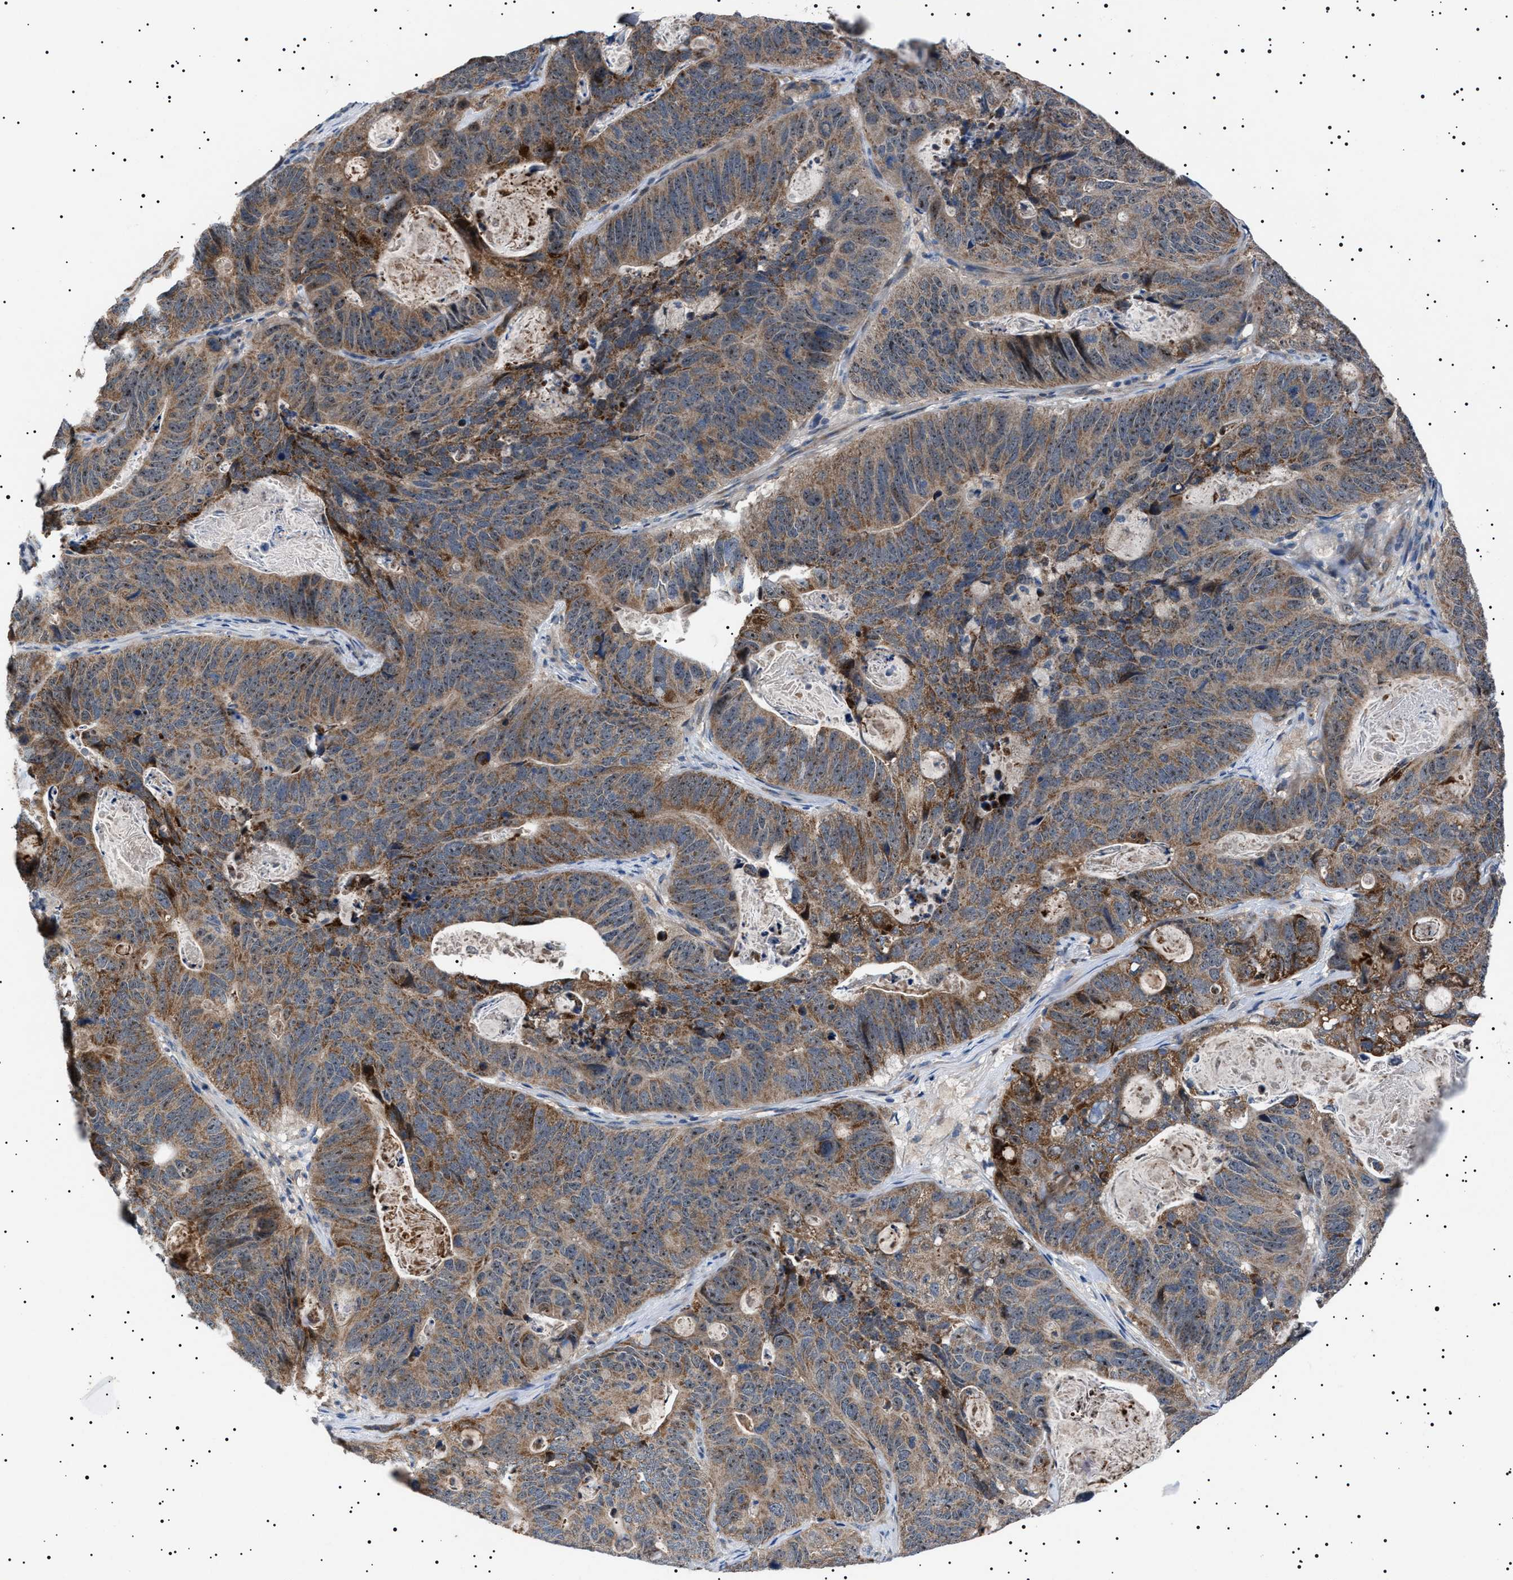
{"staining": {"intensity": "moderate", "quantity": ">75%", "location": "cytoplasmic/membranous"}, "tissue": "stomach cancer", "cell_type": "Tumor cells", "image_type": "cancer", "snomed": [{"axis": "morphology", "description": "Normal tissue, NOS"}, {"axis": "morphology", "description": "Adenocarcinoma, NOS"}, {"axis": "topography", "description": "Stomach"}], "caption": "Protein staining of stomach cancer (adenocarcinoma) tissue demonstrates moderate cytoplasmic/membranous positivity in about >75% of tumor cells.", "gene": "PTRH1", "patient": {"sex": "female", "age": 89}}